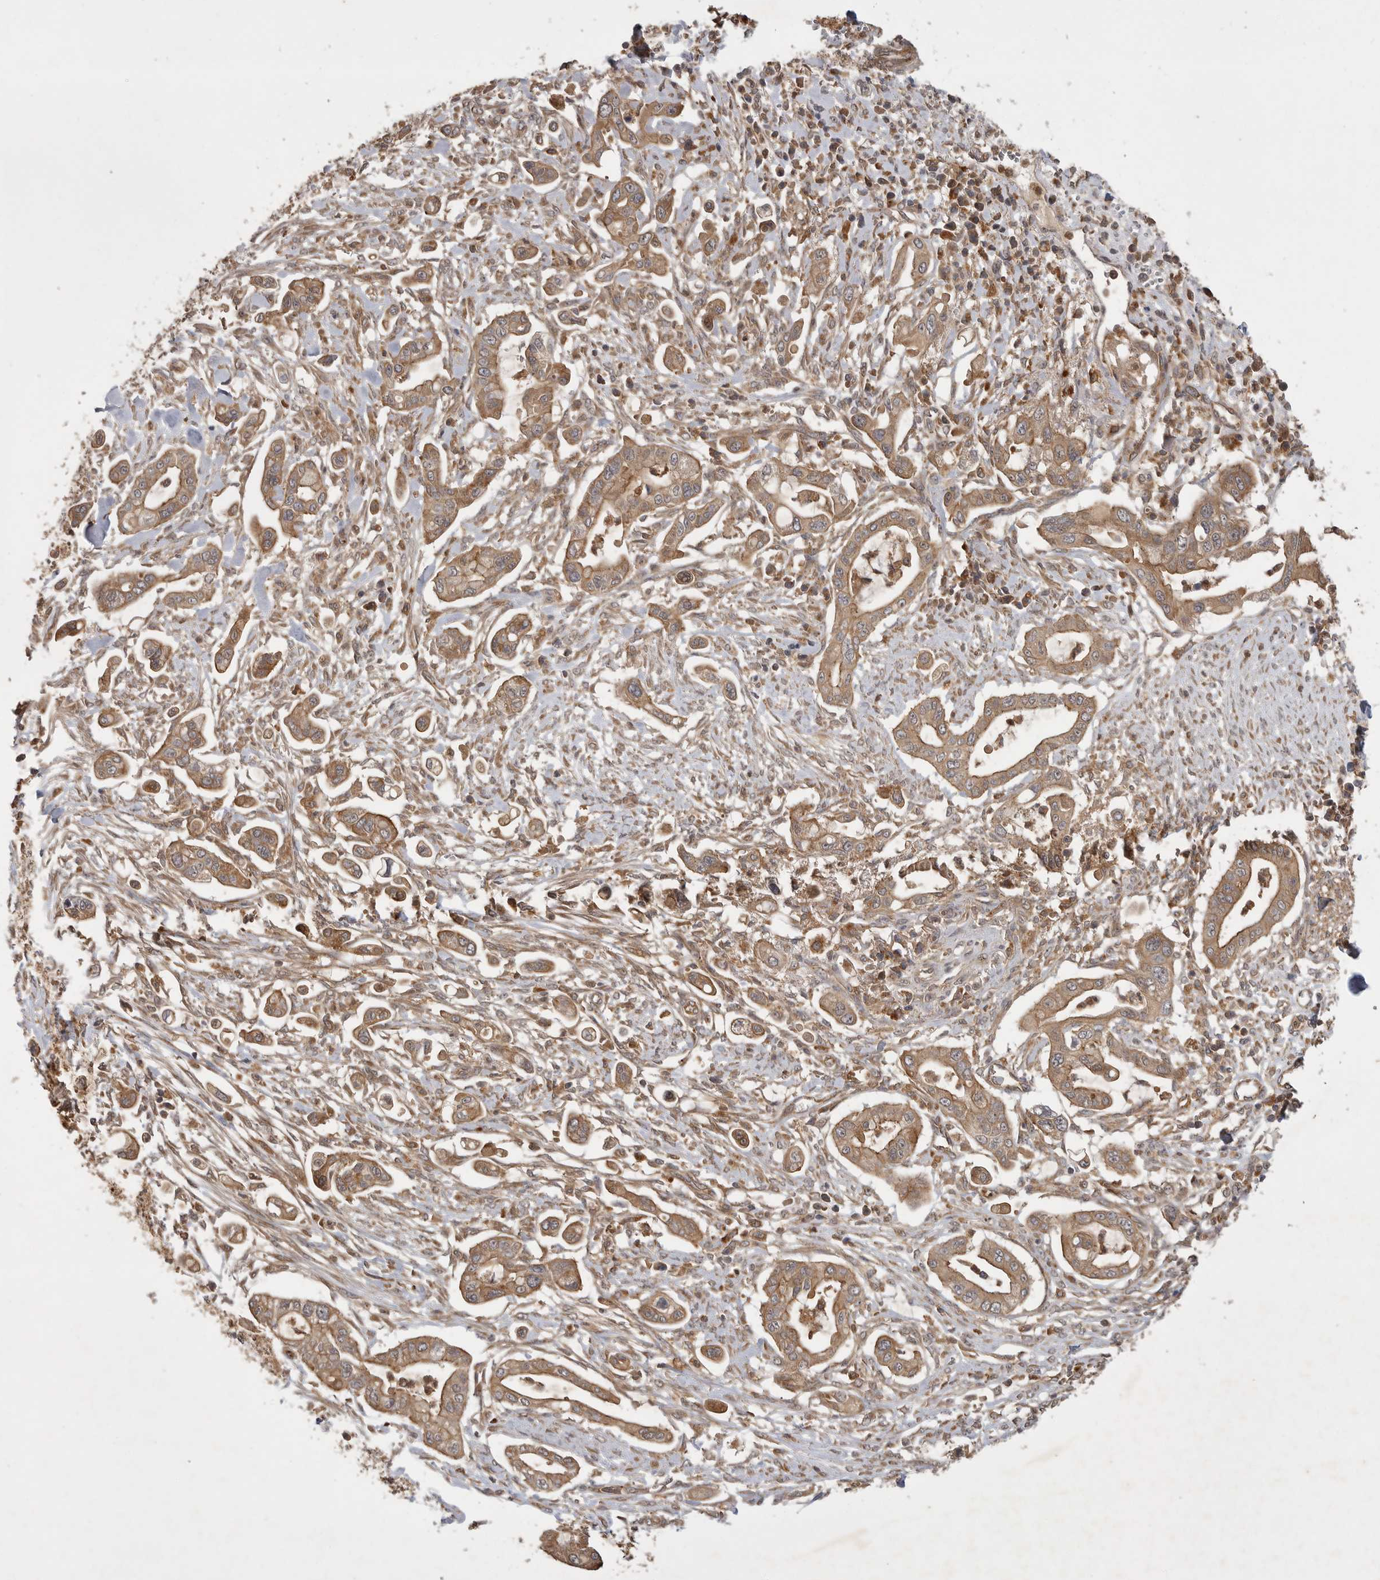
{"staining": {"intensity": "moderate", "quantity": ">75%", "location": "cytoplasmic/membranous"}, "tissue": "pancreatic cancer", "cell_type": "Tumor cells", "image_type": "cancer", "snomed": [{"axis": "morphology", "description": "Adenocarcinoma, NOS"}, {"axis": "topography", "description": "Pancreas"}], "caption": "Immunohistochemistry staining of adenocarcinoma (pancreatic), which exhibits medium levels of moderate cytoplasmic/membranous expression in approximately >75% of tumor cells indicating moderate cytoplasmic/membranous protein expression. The staining was performed using DAB (brown) for protein detection and nuclei were counterstained in hematoxylin (blue).", "gene": "ZNF232", "patient": {"sex": "male", "age": 68}}